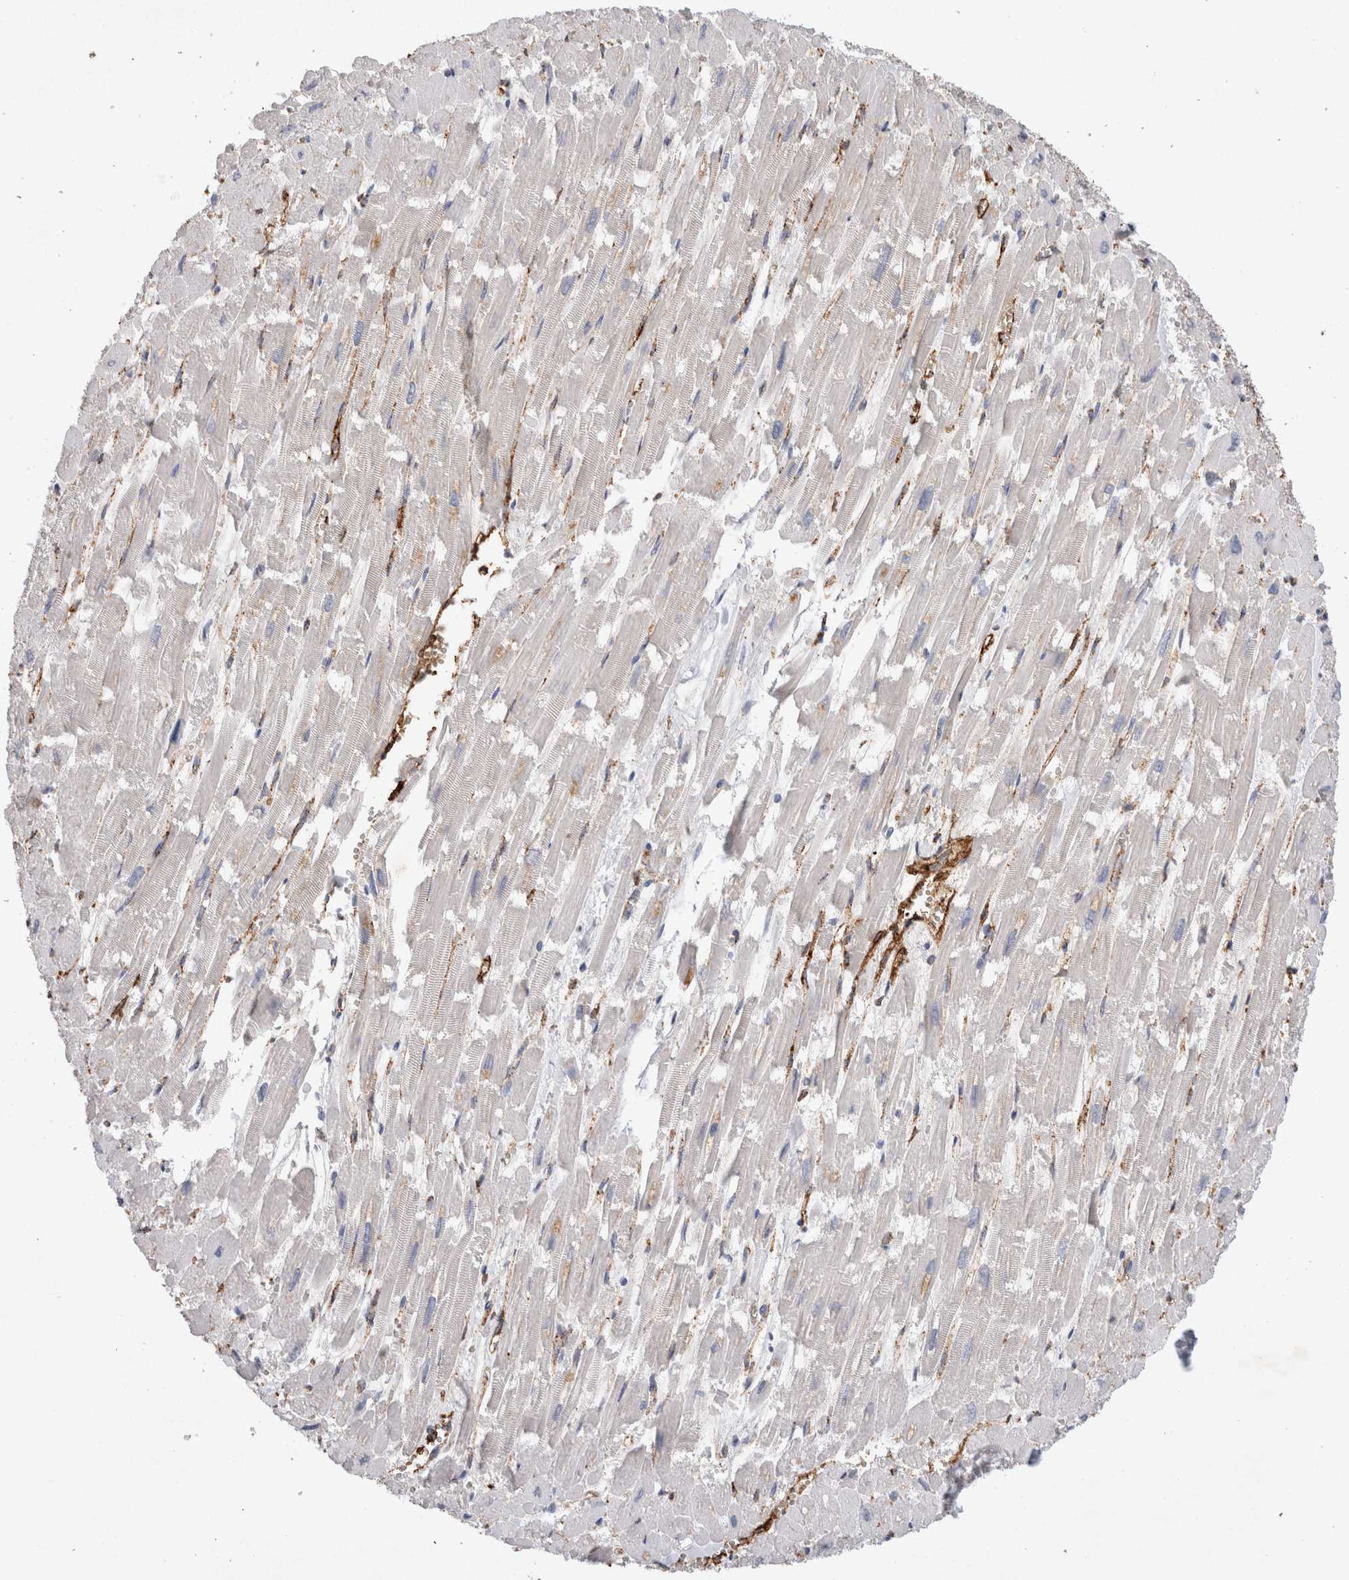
{"staining": {"intensity": "negative", "quantity": "none", "location": "none"}, "tissue": "heart muscle", "cell_type": "Cardiomyocytes", "image_type": "normal", "snomed": [{"axis": "morphology", "description": "Normal tissue, NOS"}, {"axis": "topography", "description": "Heart"}], "caption": "Immunohistochemical staining of unremarkable heart muscle displays no significant expression in cardiomyocytes. (DAB immunohistochemistry (IHC), high magnification).", "gene": "IARS2", "patient": {"sex": "male", "age": 54}}